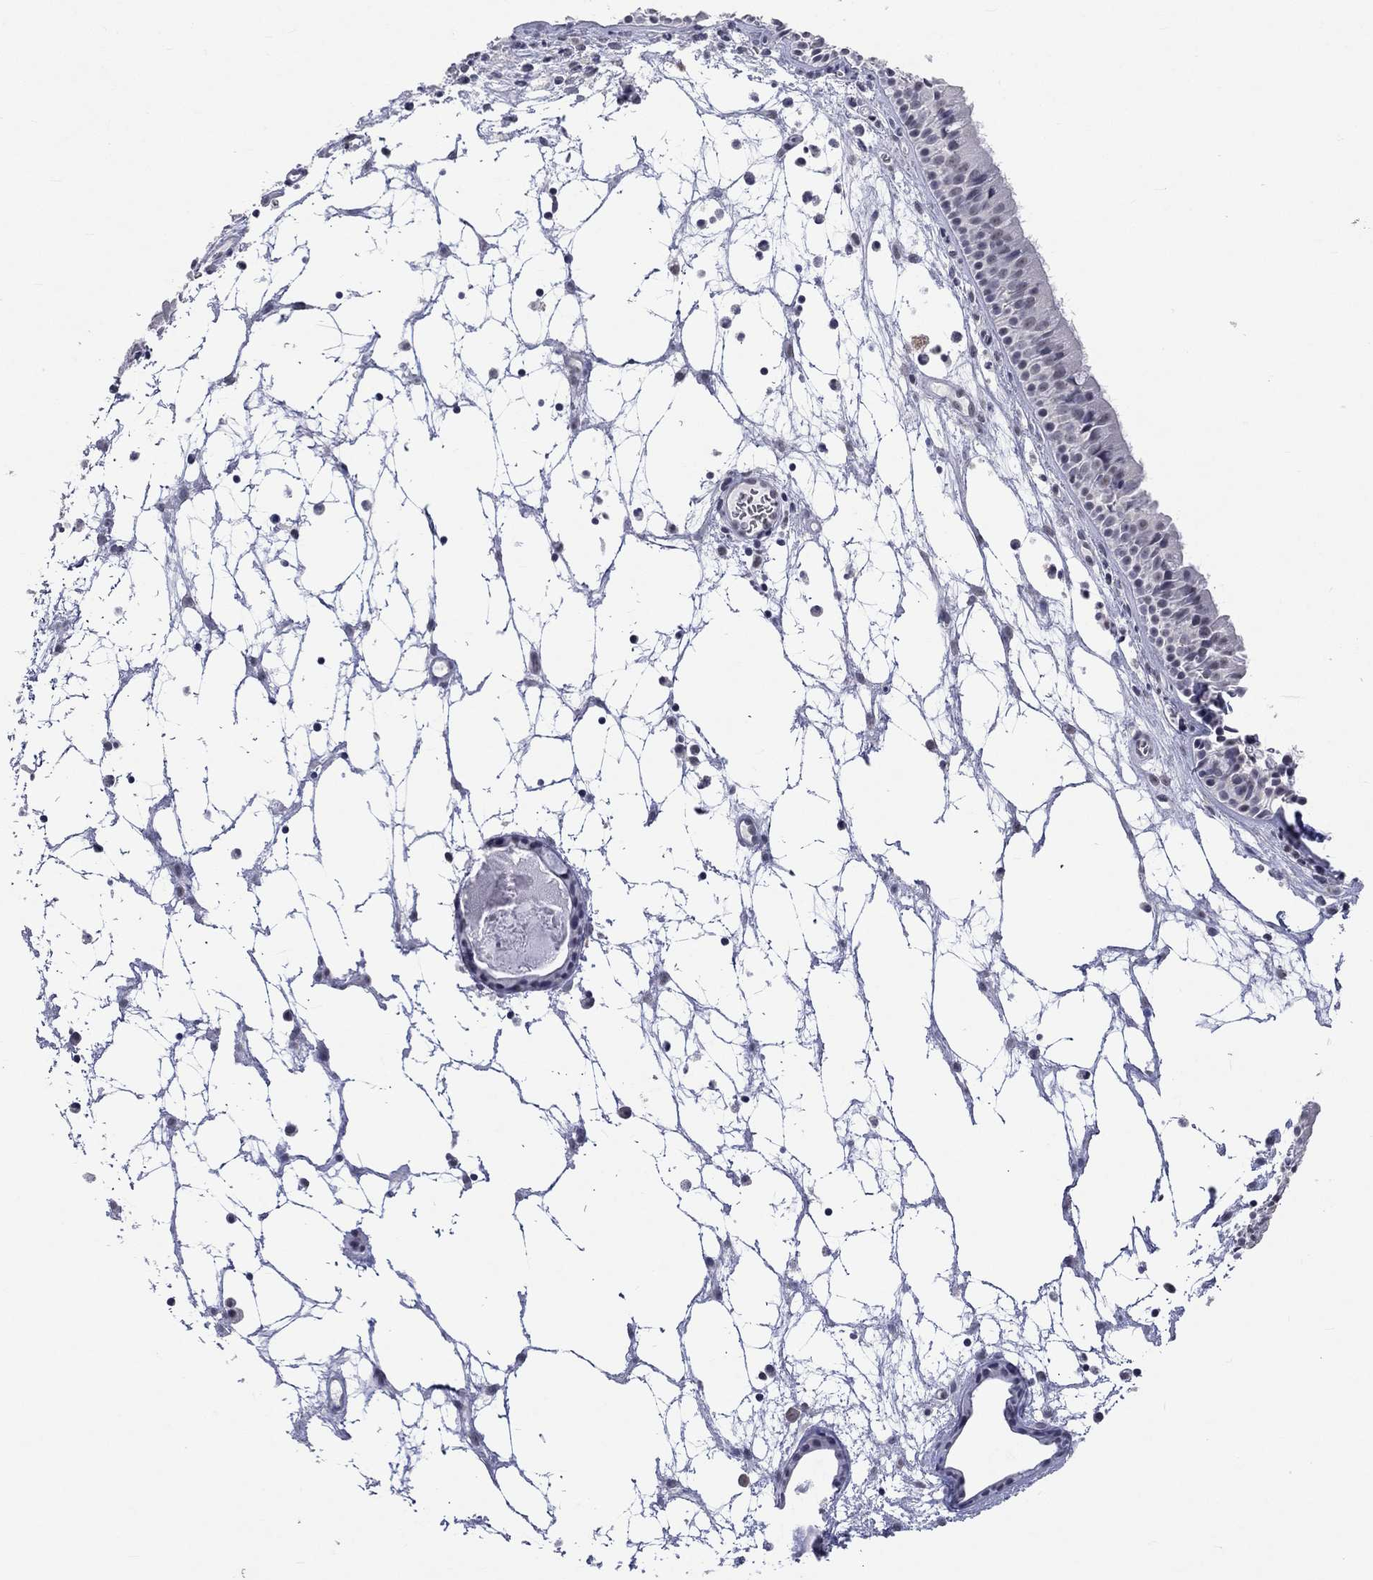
{"staining": {"intensity": "negative", "quantity": "none", "location": "none"}, "tissue": "nasopharynx", "cell_type": "Respiratory epithelial cells", "image_type": "normal", "snomed": [{"axis": "morphology", "description": "Normal tissue, NOS"}, {"axis": "topography", "description": "Nasopharynx"}], "caption": "DAB immunohistochemical staining of benign human nasopharynx displays no significant positivity in respiratory epithelial cells.", "gene": "TMEM143", "patient": {"sex": "male", "age": 83}}